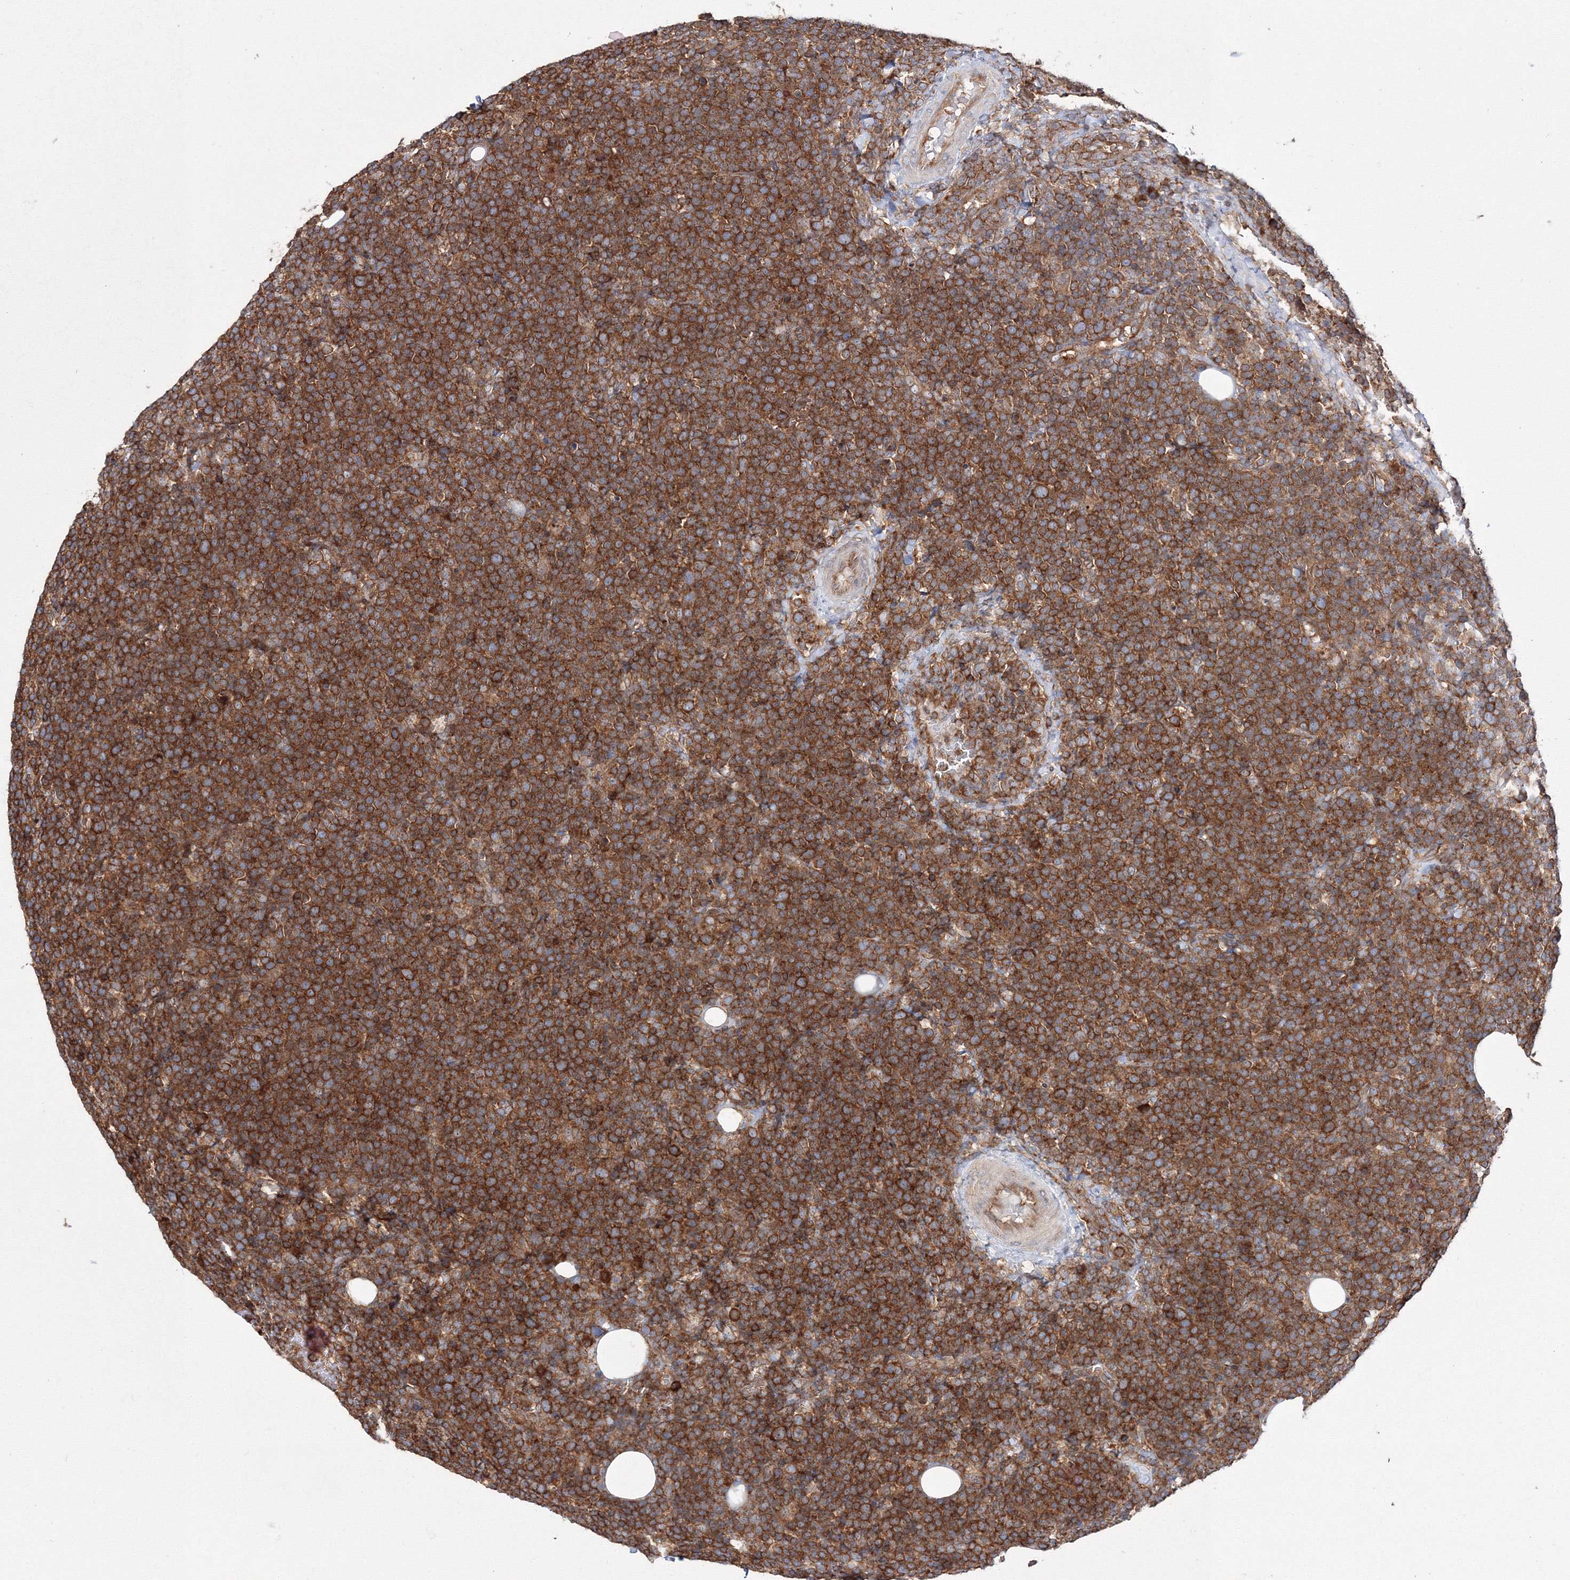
{"staining": {"intensity": "strong", "quantity": ">75%", "location": "cytoplasmic/membranous"}, "tissue": "lymphoma", "cell_type": "Tumor cells", "image_type": "cancer", "snomed": [{"axis": "morphology", "description": "Malignant lymphoma, non-Hodgkin's type, High grade"}, {"axis": "topography", "description": "Lymph node"}], "caption": "Protein analysis of high-grade malignant lymphoma, non-Hodgkin's type tissue displays strong cytoplasmic/membranous positivity in about >75% of tumor cells.", "gene": "HARS1", "patient": {"sex": "male", "age": 61}}